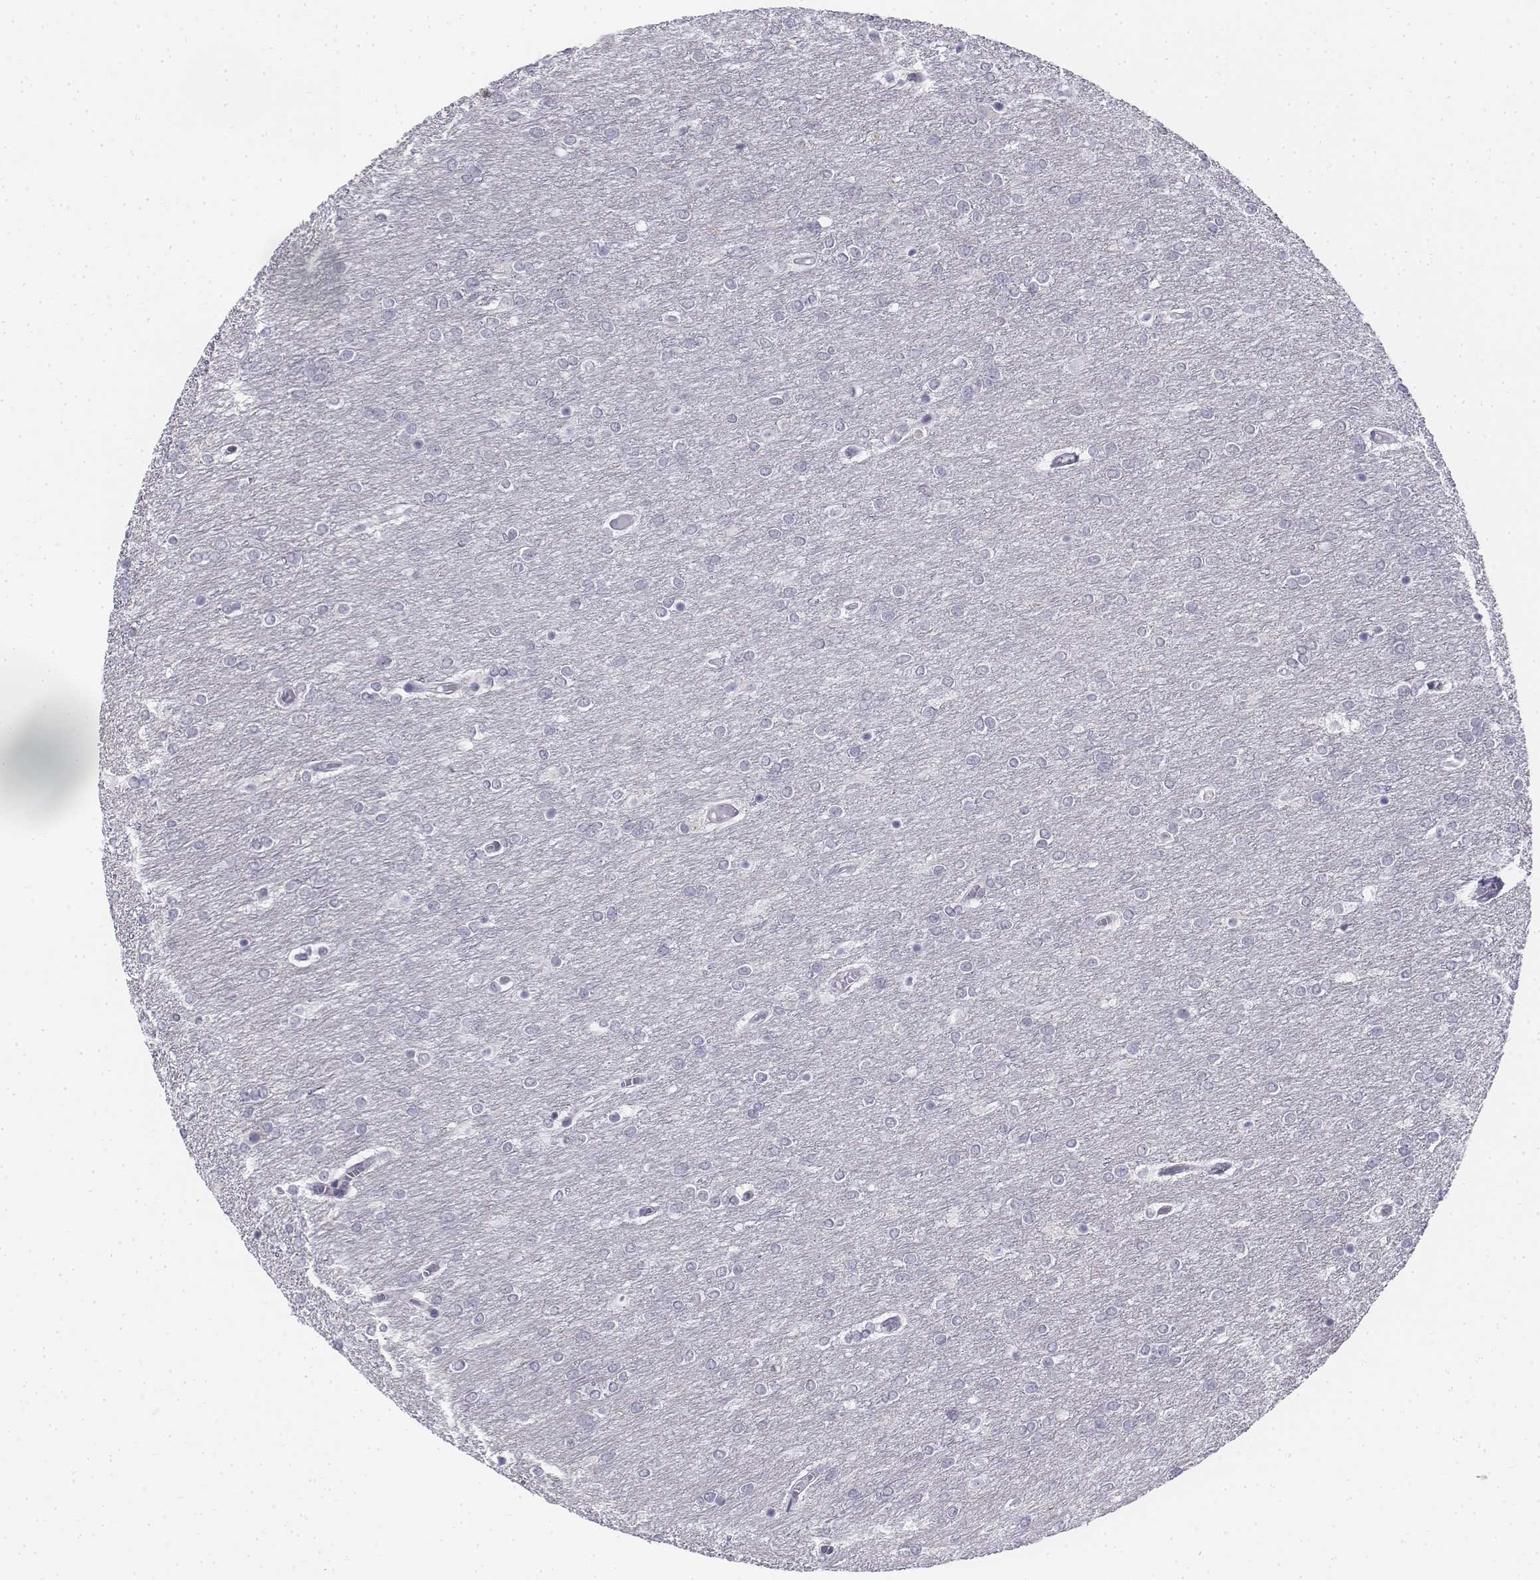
{"staining": {"intensity": "negative", "quantity": "none", "location": "none"}, "tissue": "glioma", "cell_type": "Tumor cells", "image_type": "cancer", "snomed": [{"axis": "morphology", "description": "Glioma, malignant, High grade"}, {"axis": "topography", "description": "Brain"}], "caption": "This is an immunohistochemistry micrograph of glioma. There is no staining in tumor cells.", "gene": "PENK", "patient": {"sex": "female", "age": 61}}